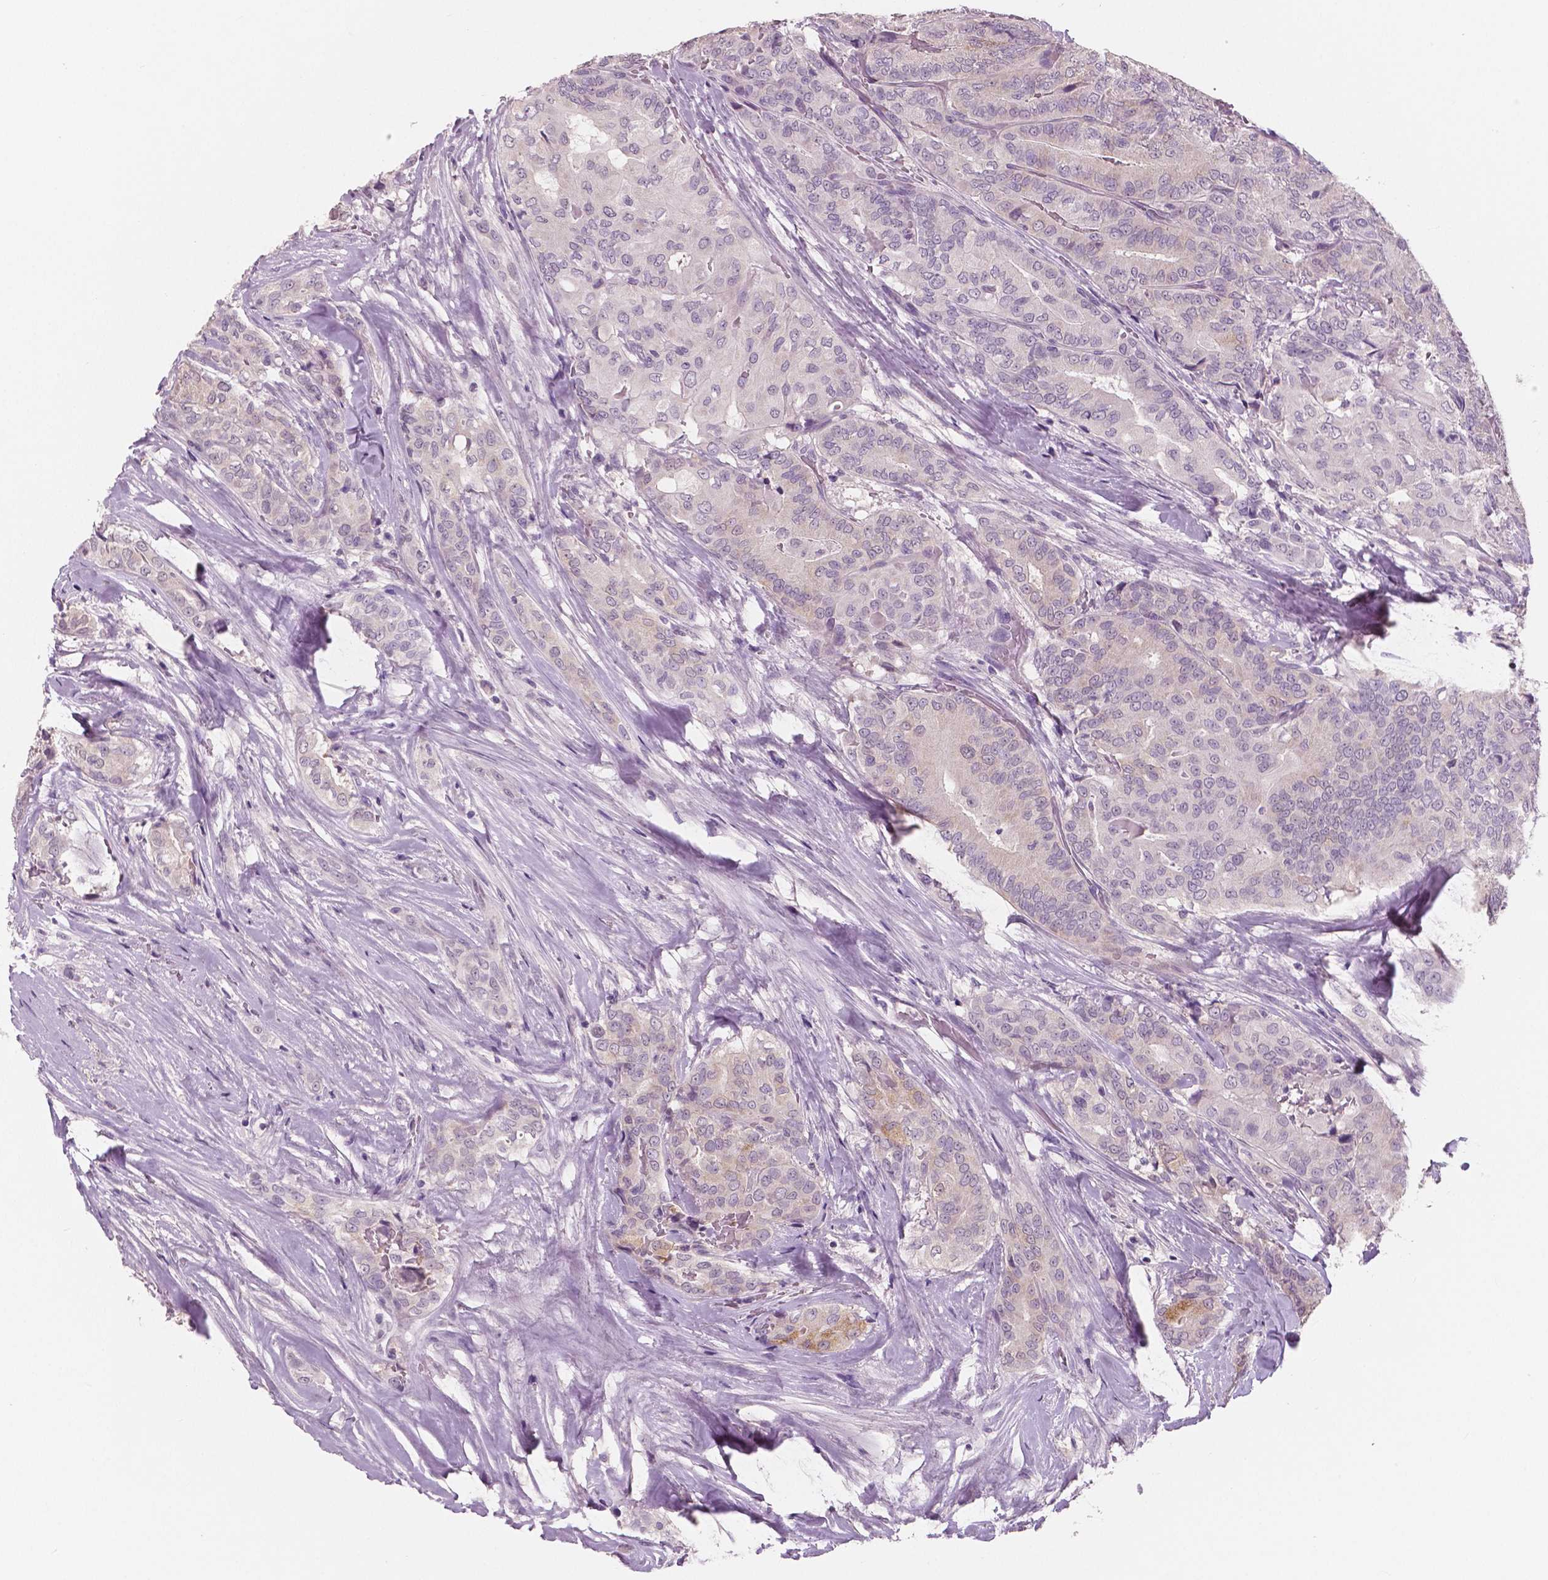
{"staining": {"intensity": "negative", "quantity": "none", "location": "none"}, "tissue": "thyroid cancer", "cell_type": "Tumor cells", "image_type": "cancer", "snomed": [{"axis": "morphology", "description": "Papillary adenocarcinoma, NOS"}, {"axis": "topography", "description": "Thyroid gland"}], "caption": "Papillary adenocarcinoma (thyroid) was stained to show a protein in brown. There is no significant expression in tumor cells.", "gene": "NECAB1", "patient": {"sex": "male", "age": 61}}